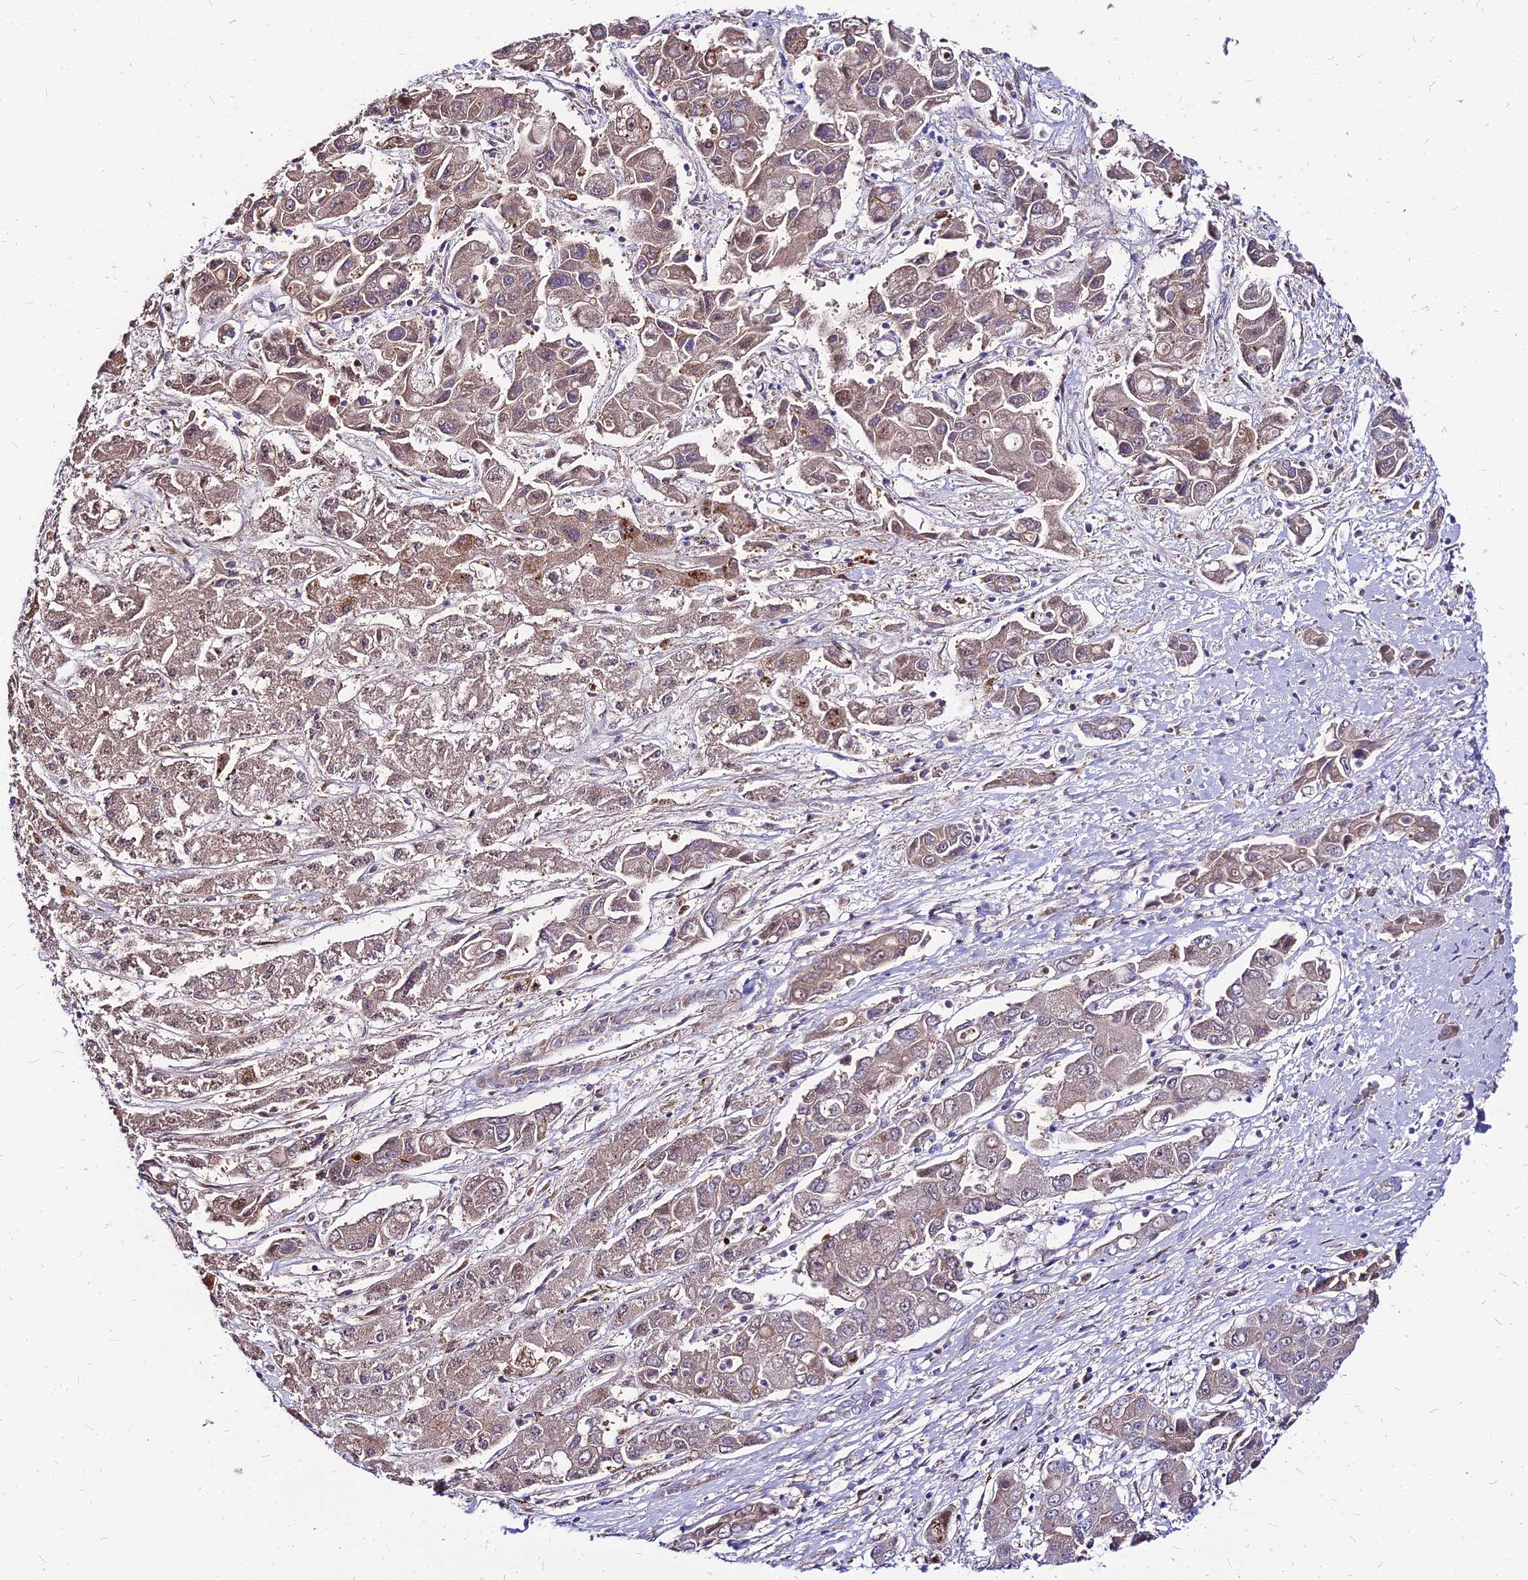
{"staining": {"intensity": "weak", "quantity": ">75%", "location": "cytoplasmic/membranous"}, "tissue": "liver cancer", "cell_type": "Tumor cells", "image_type": "cancer", "snomed": [{"axis": "morphology", "description": "Cholangiocarcinoma"}, {"axis": "topography", "description": "Liver"}], "caption": "Liver cancer stained with a brown dye reveals weak cytoplasmic/membranous positive positivity in approximately >75% of tumor cells.", "gene": "ACSM6", "patient": {"sex": "male", "age": 67}}